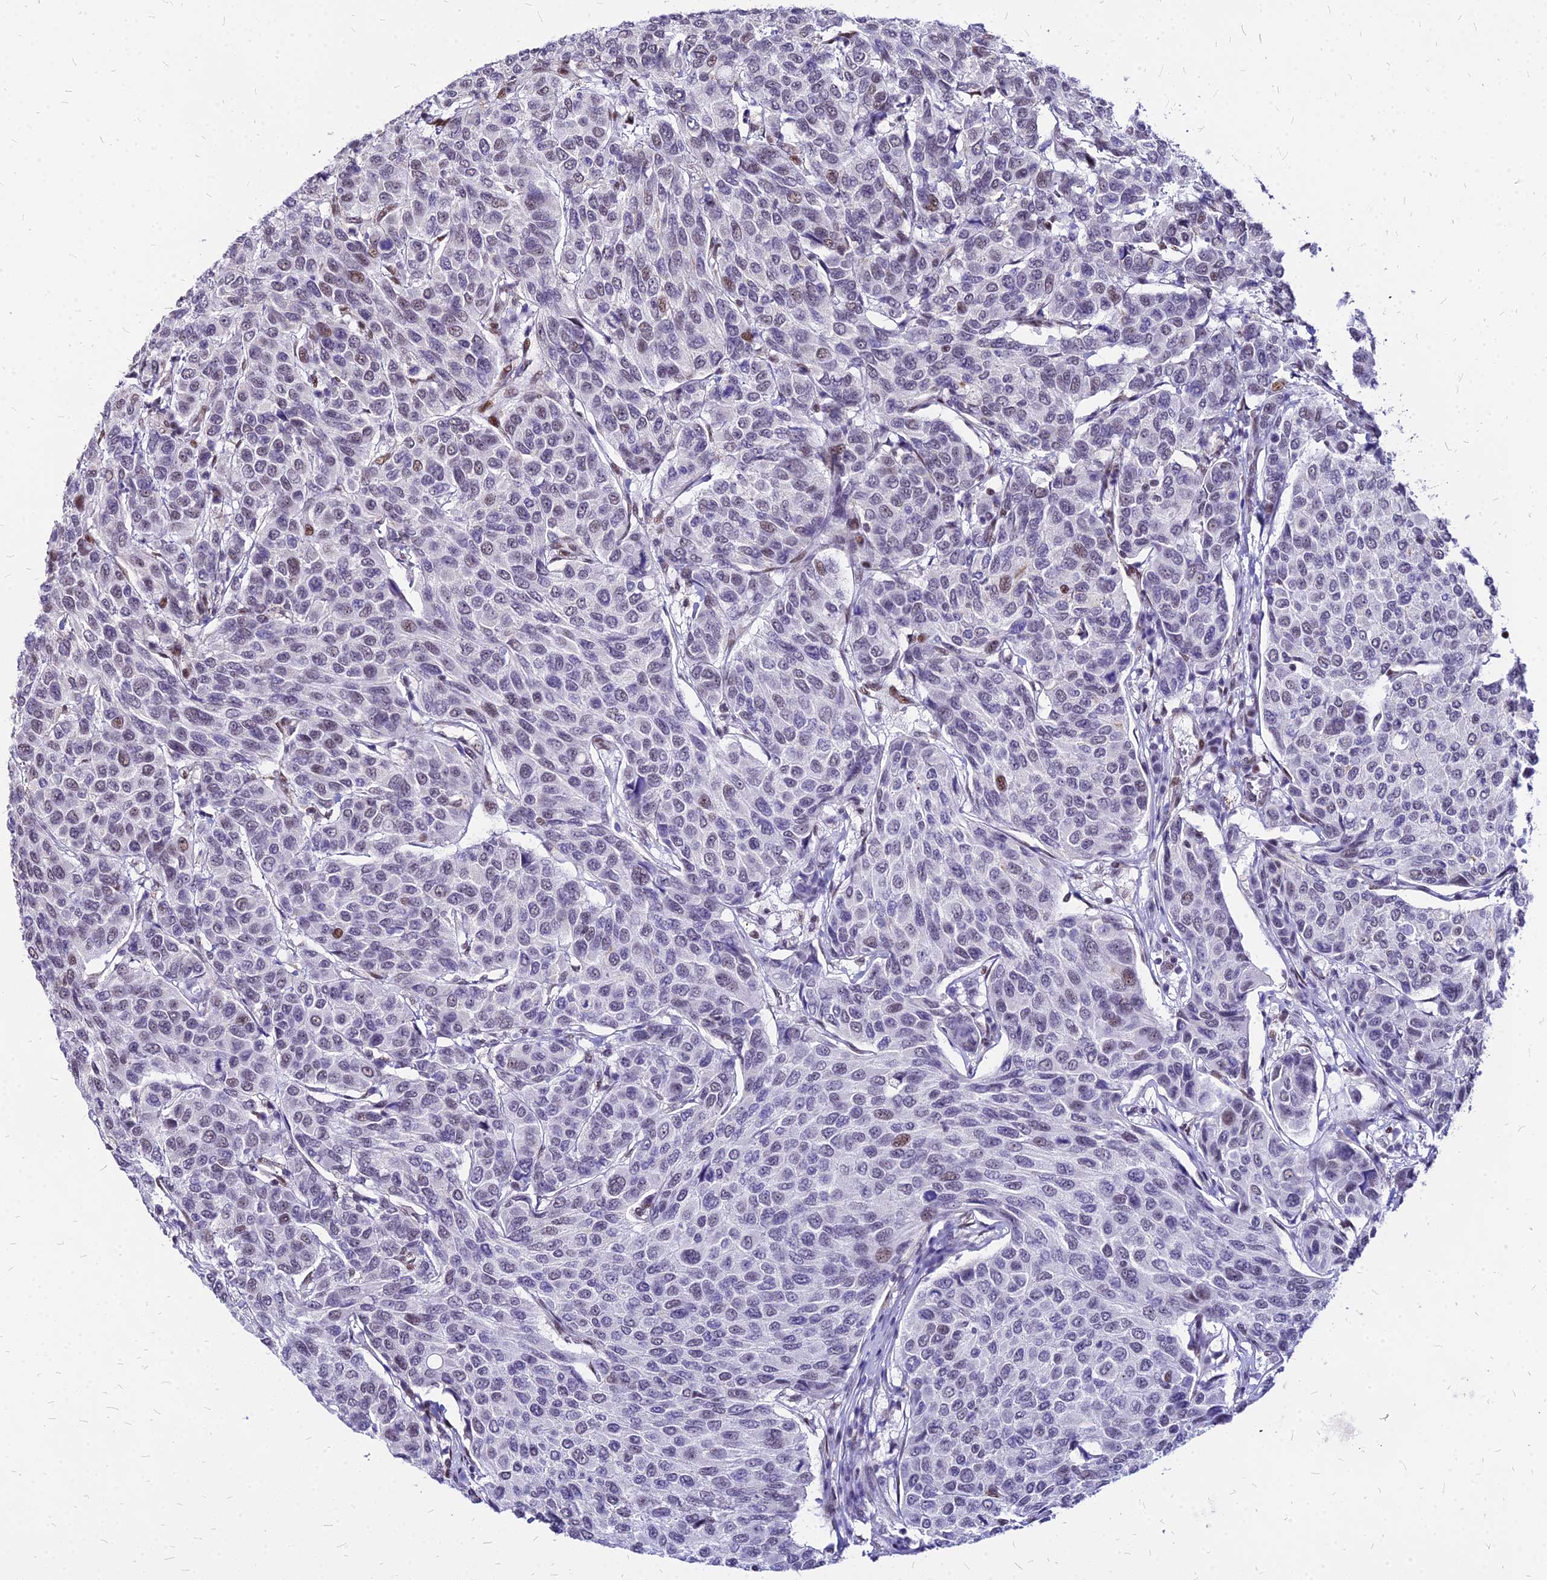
{"staining": {"intensity": "moderate", "quantity": "<25%", "location": "nuclear"}, "tissue": "breast cancer", "cell_type": "Tumor cells", "image_type": "cancer", "snomed": [{"axis": "morphology", "description": "Duct carcinoma"}, {"axis": "topography", "description": "Breast"}], "caption": "Human breast cancer (intraductal carcinoma) stained with a protein marker demonstrates moderate staining in tumor cells.", "gene": "FDX2", "patient": {"sex": "female", "age": 55}}